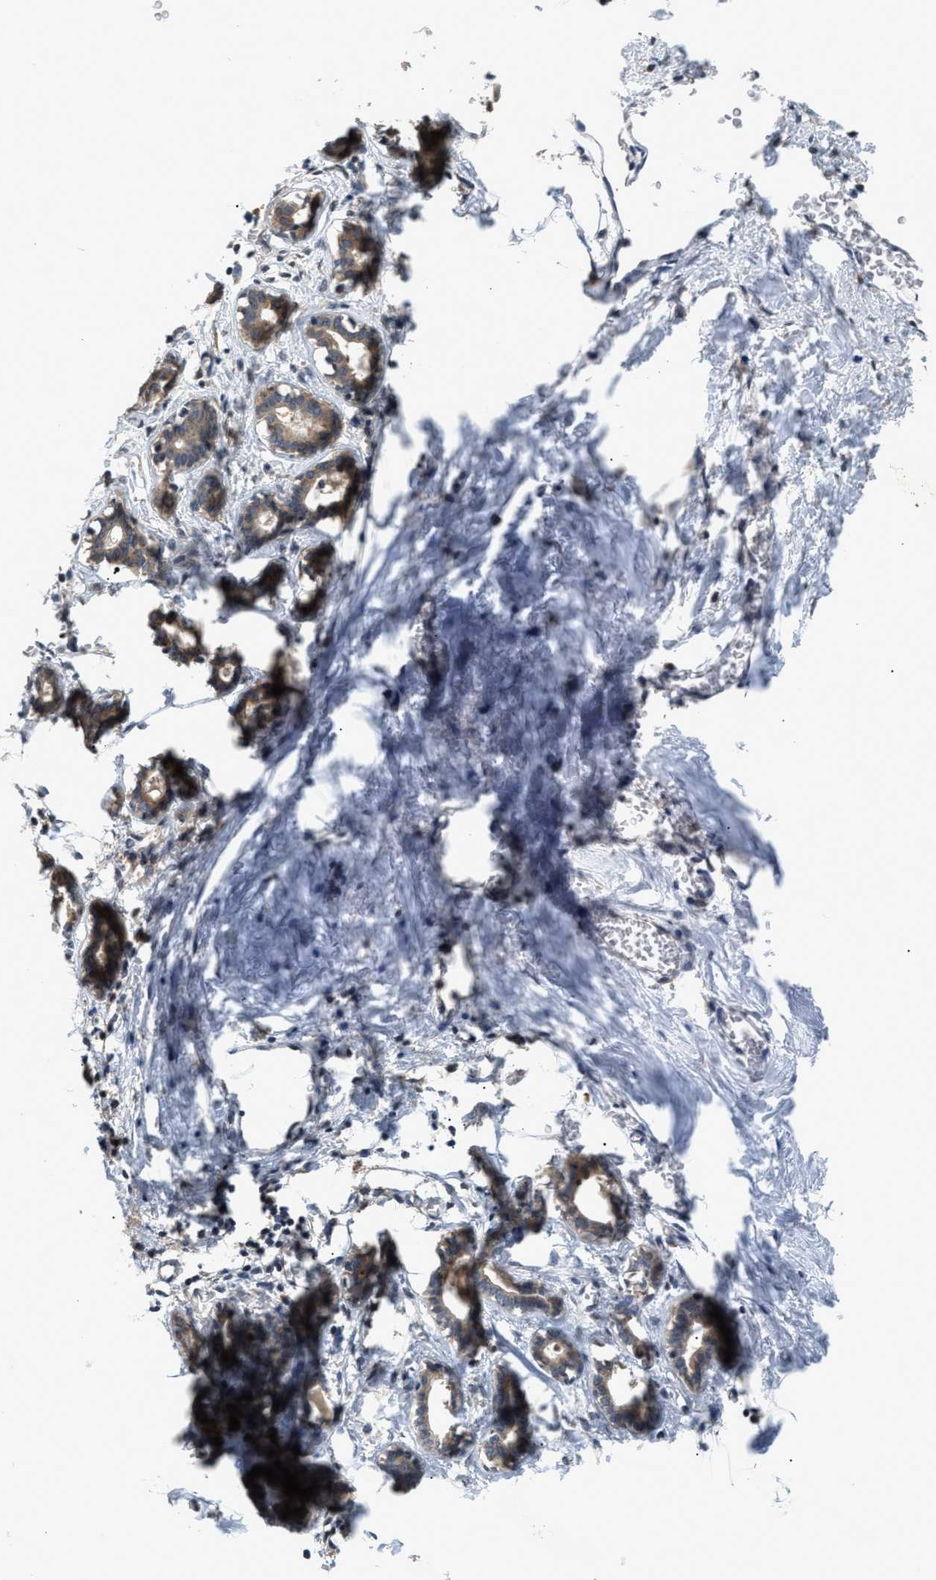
{"staining": {"intensity": "negative", "quantity": "none", "location": "none"}, "tissue": "breast", "cell_type": "Adipocytes", "image_type": "normal", "snomed": [{"axis": "morphology", "description": "Normal tissue, NOS"}, {"axis": "topography", "description": "Breast"}], "caption": "A photomicrograph of breast stained for a protein shows no brown staining in adipocytes. Nuclei are stained in blue.", "gene": "RAB29", "patient": {"sex": "female", "age": 27}}